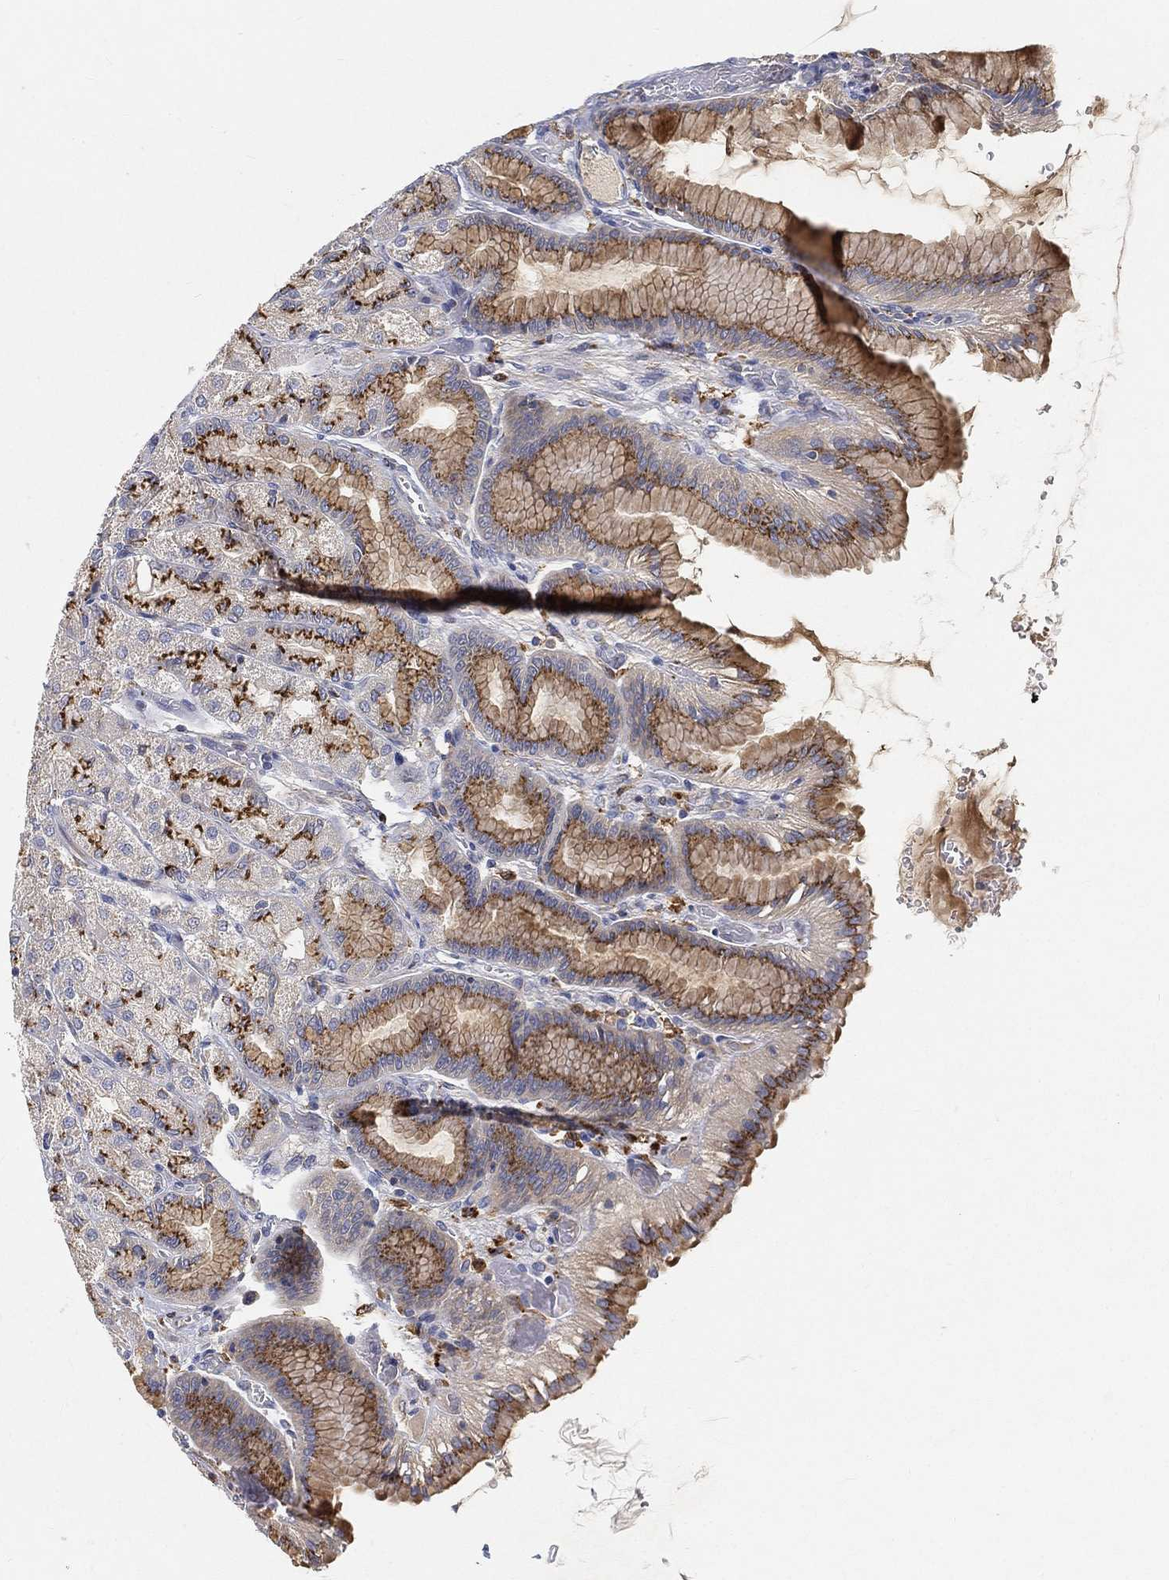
{"staining": {"intensity": "moderate", "quantity": ">75%", "location": "cytoplasmic/membranous"}, "tissue": "stomach", "cell_type": "Glandular cells", "image_type": "normal", "snomed": [{"axis": "morphology", "description": "Normal tissue, NOS"}, {"axis": "morphology", "description": "Adenocarcinoma, NOS"}, {"axis": "morphology", "description": "Adenocarcinoma, High grade"}, {"axis": "topography", "description": "Stomach, upper"}, {"axis": "topography", "description": "Stomach"}], "caption": "Stomach stained for a protein (brown) shows moderate cytoplasmic/membranous positive staining in approximately >75% of glandular cells.", "gene": "CTSL", "patient": {"sex": "female", "age": 65}}